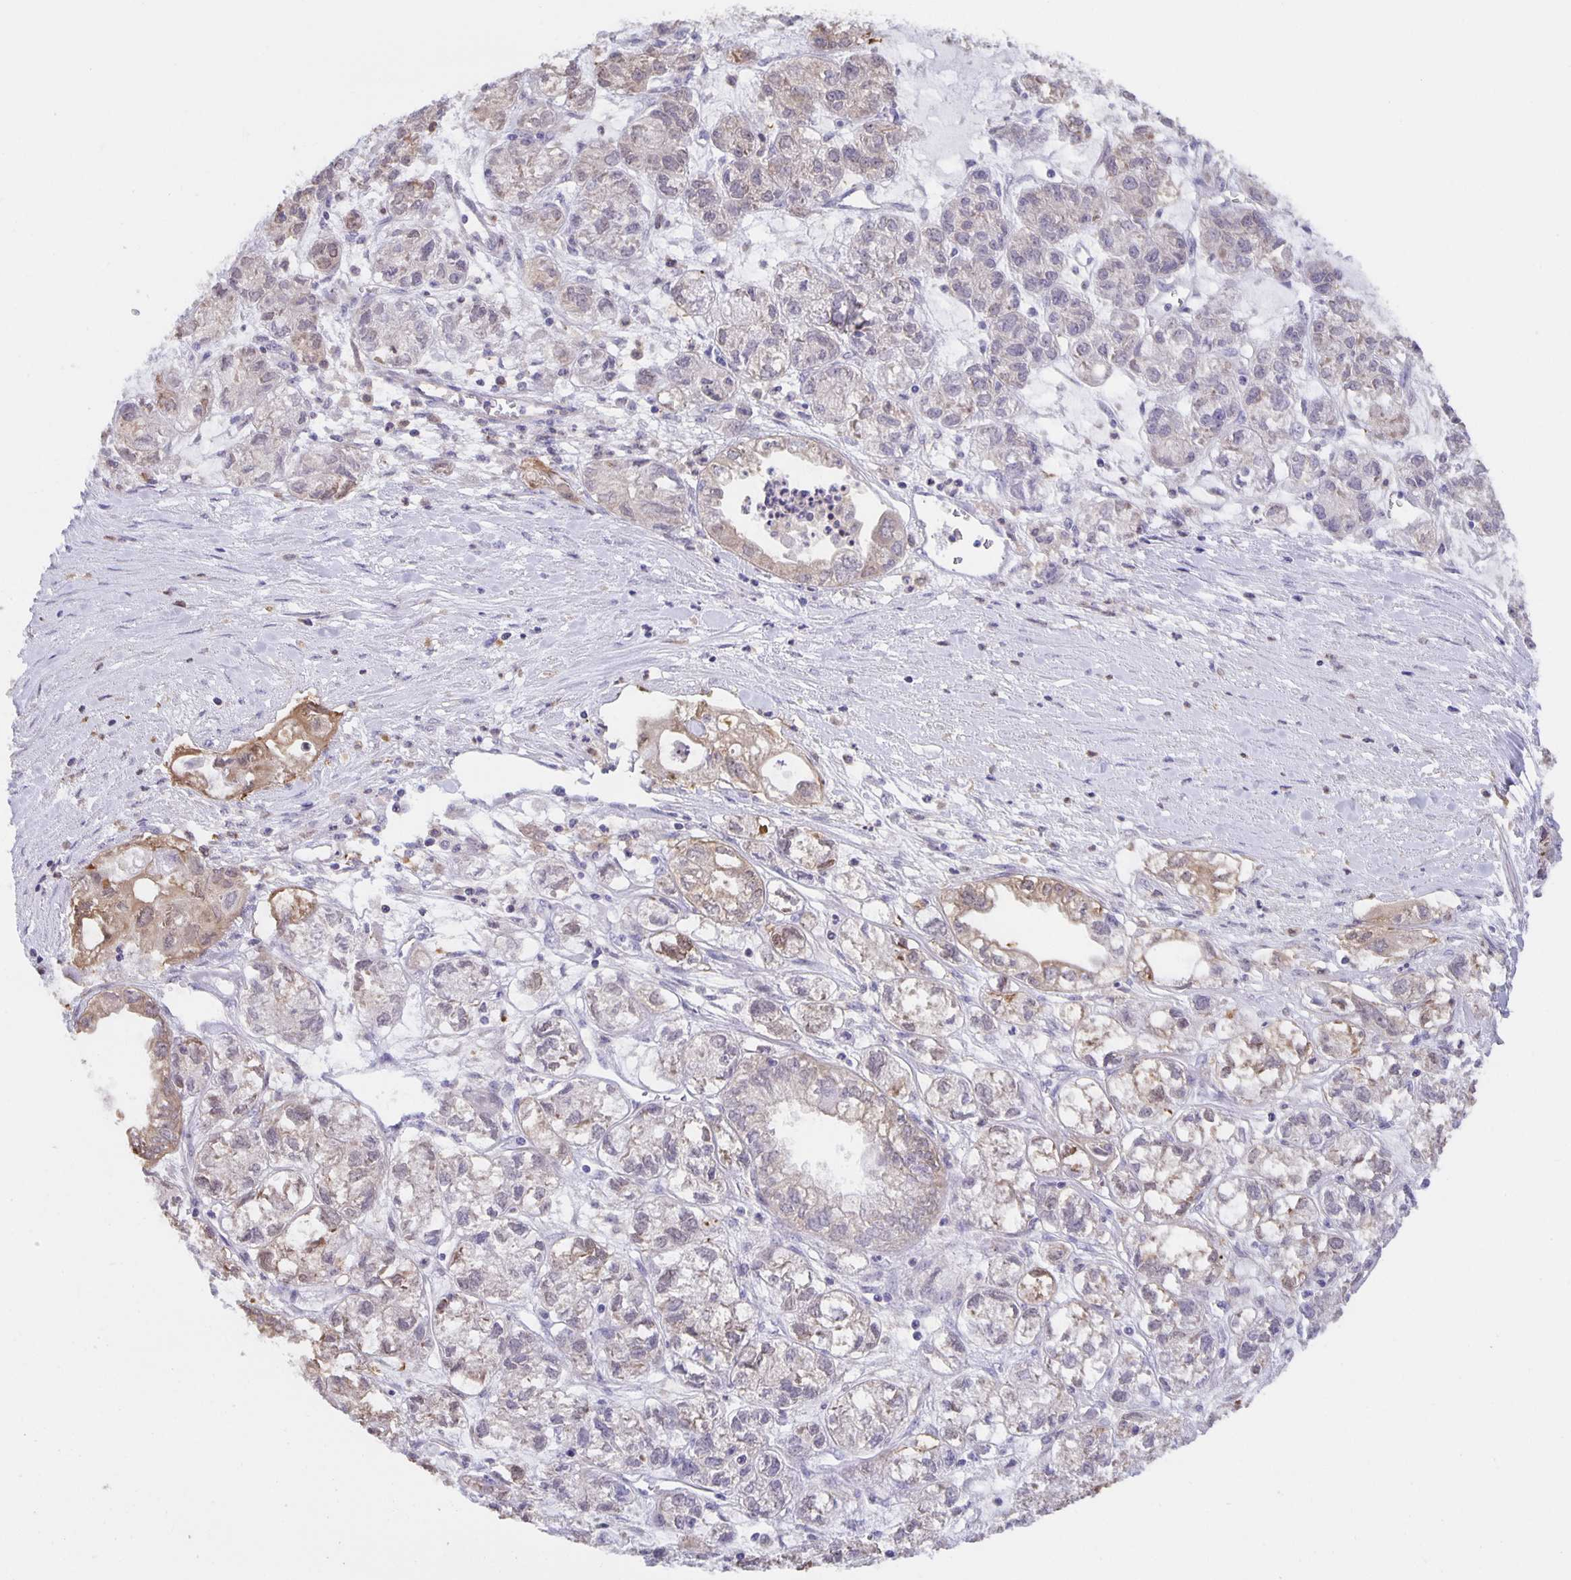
{"staining": {"intensity": "weak", "quantity": "<25%", "location": "cytoplasmic/membranous"}, "tissue": "ovarian cancer", "cell_type": "Tumor cells", "image_type": "cancer", "snomed": [{"axis": "morphology", "description": "Carcinoma, endometroid"}, {"axis": "topography", "description": "Ovary"}], "caption": "Immunohistochemistry photomicrograph of neoplastic tissue: human ovarian cancer (endometroid carcinoma) stained with DAB (3,3'-diaminobenzidine) reveals no significant protein staining in tumor cells. The staining is performed using DAB brown chromogen with nuclei counter-stained in using hematoxylin.", "gene": "MARCHF6", "patient": {"sex": "female", "age": 64}}